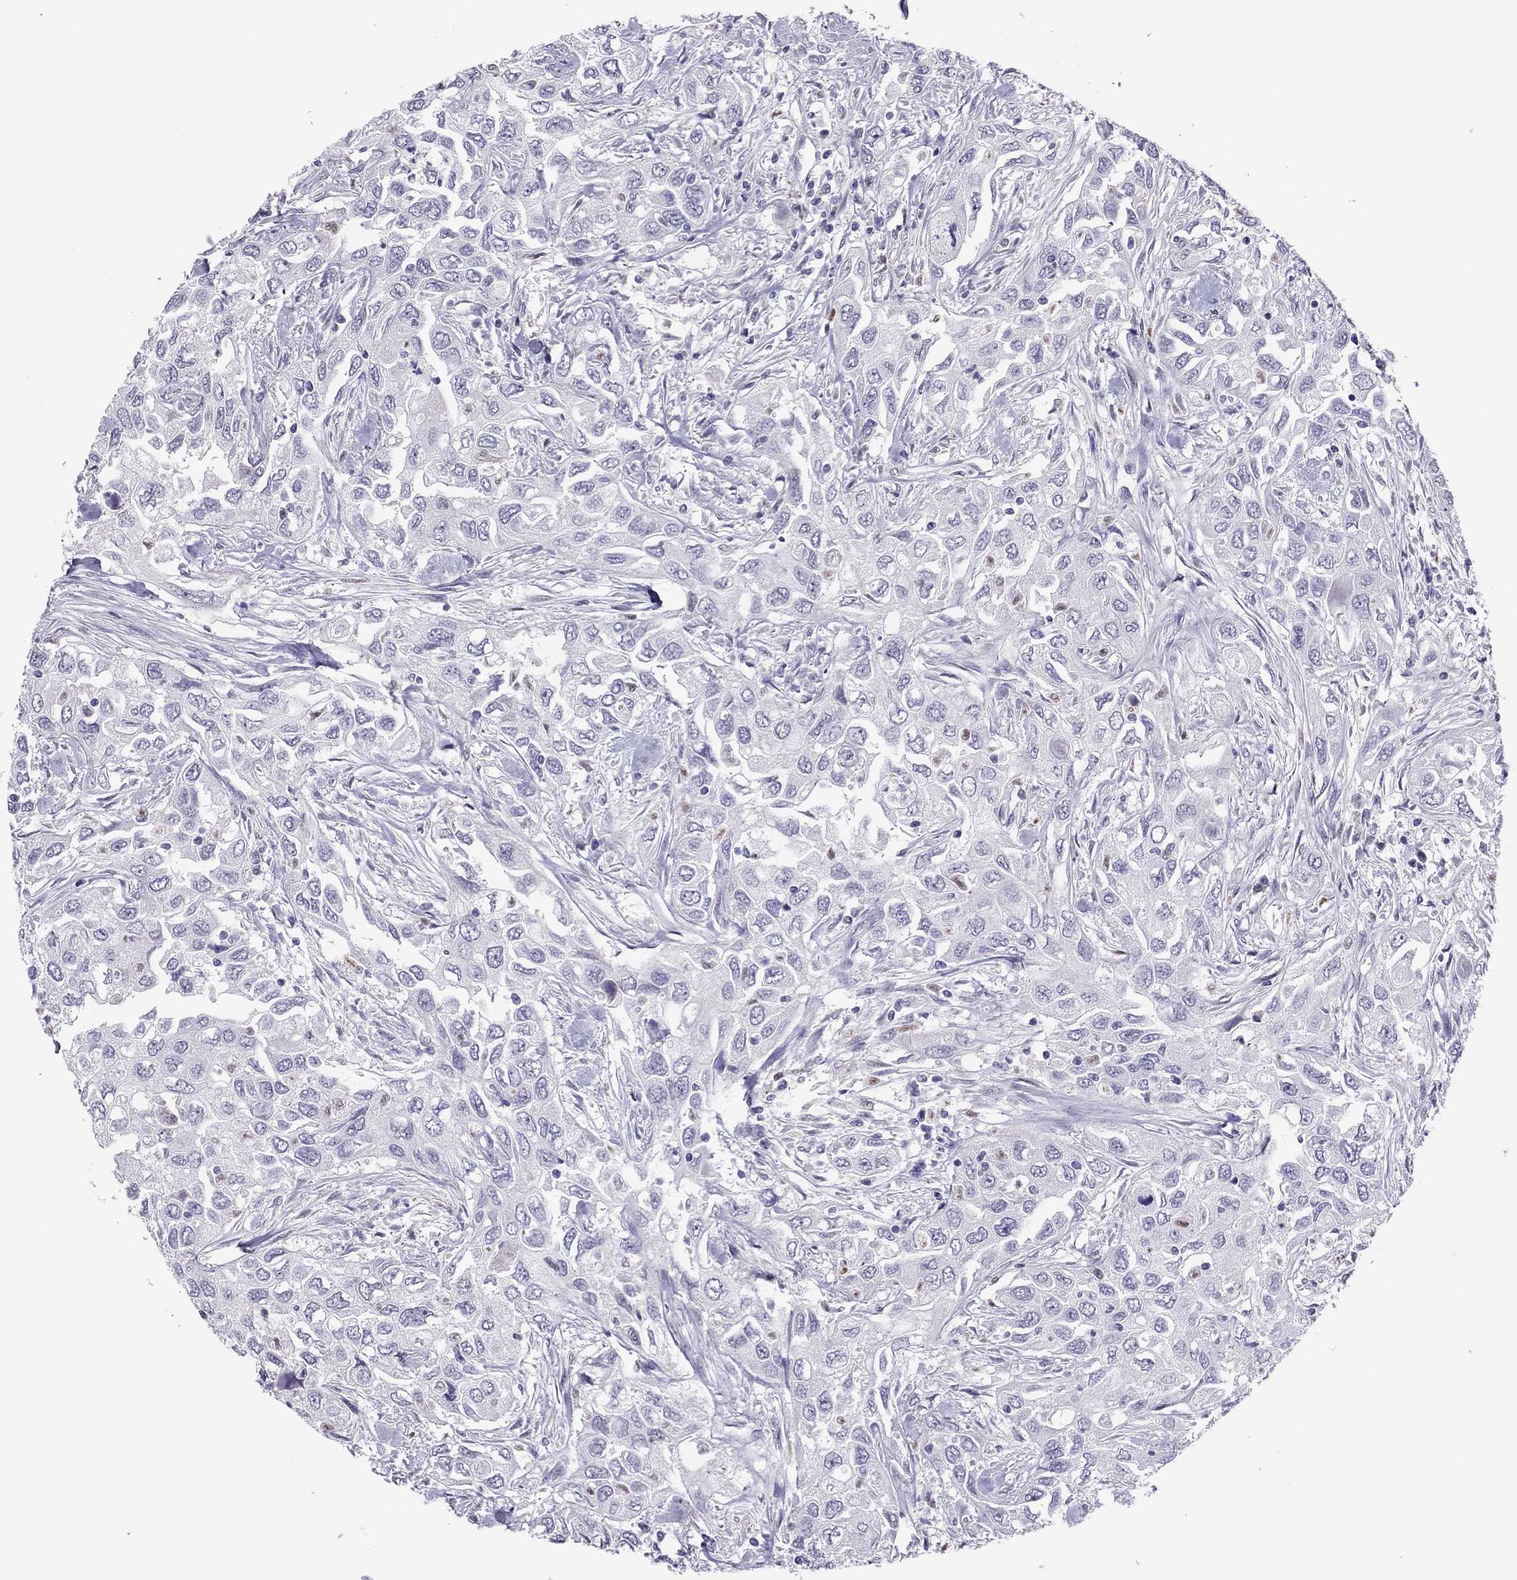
{"staining": {"intensity": "negative", "quantity": "none", "location": "none"}, "tissue": "urothelial cancer", "cell_type": "Tumor cells", "image_type": "cancer", "snomed": [{"axis": "morphology", "description": "Urothelial carcinoma, High grade"}, {"axis": "topography", "description": "Urinary bladder"}], "caption": "High magnification brightfield microscopy of urothelial carcinoma (high-grade) stained with DAB (brown) and counterstained with hematoxylin (blue): tumor cells show no significant expression.", "gene": "SPINT3", "patient": {"sex": "male", "age": 76}}